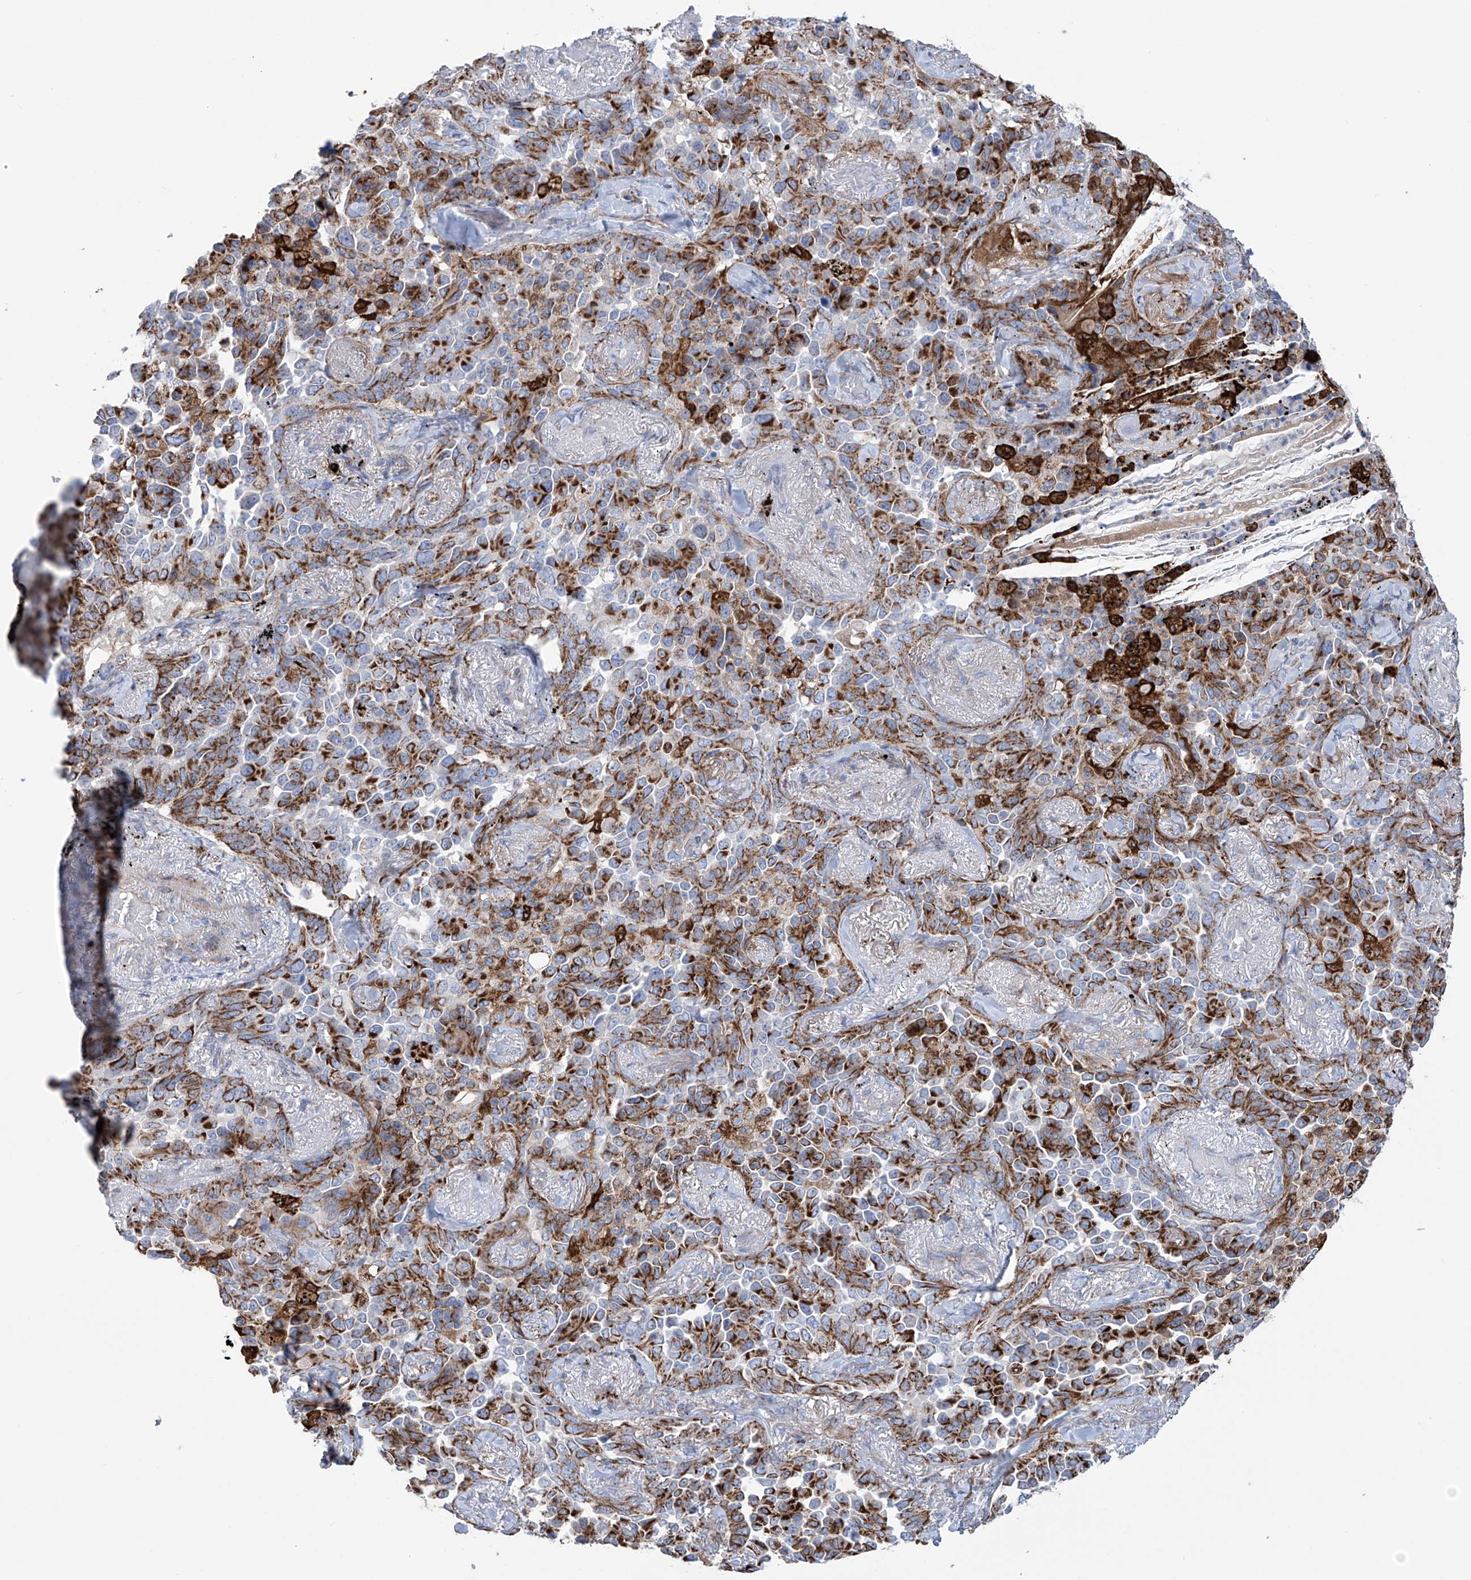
{"staining": {"intensity": "strong", "quantity": ">75%", "location": "cytoplasmic/membranous"}, "tissue": "lung cancer", "cell_type": "Tumor cells", "image_type": "cancer", "snomed": [{"axis": "morphology", "description": "Adenocarcinoma, NOS"}, {"axis": "topography", "description": "Lung"}], "caption": "Immunohistochemistry of lung cancer (adenocarcinoma) exhibits high levels of strong cytoplasmic/membranous staining in about >75% of tumor cells.", "gene": "ALDH6A1", "patient": {"sex": "female", "age": 67}}